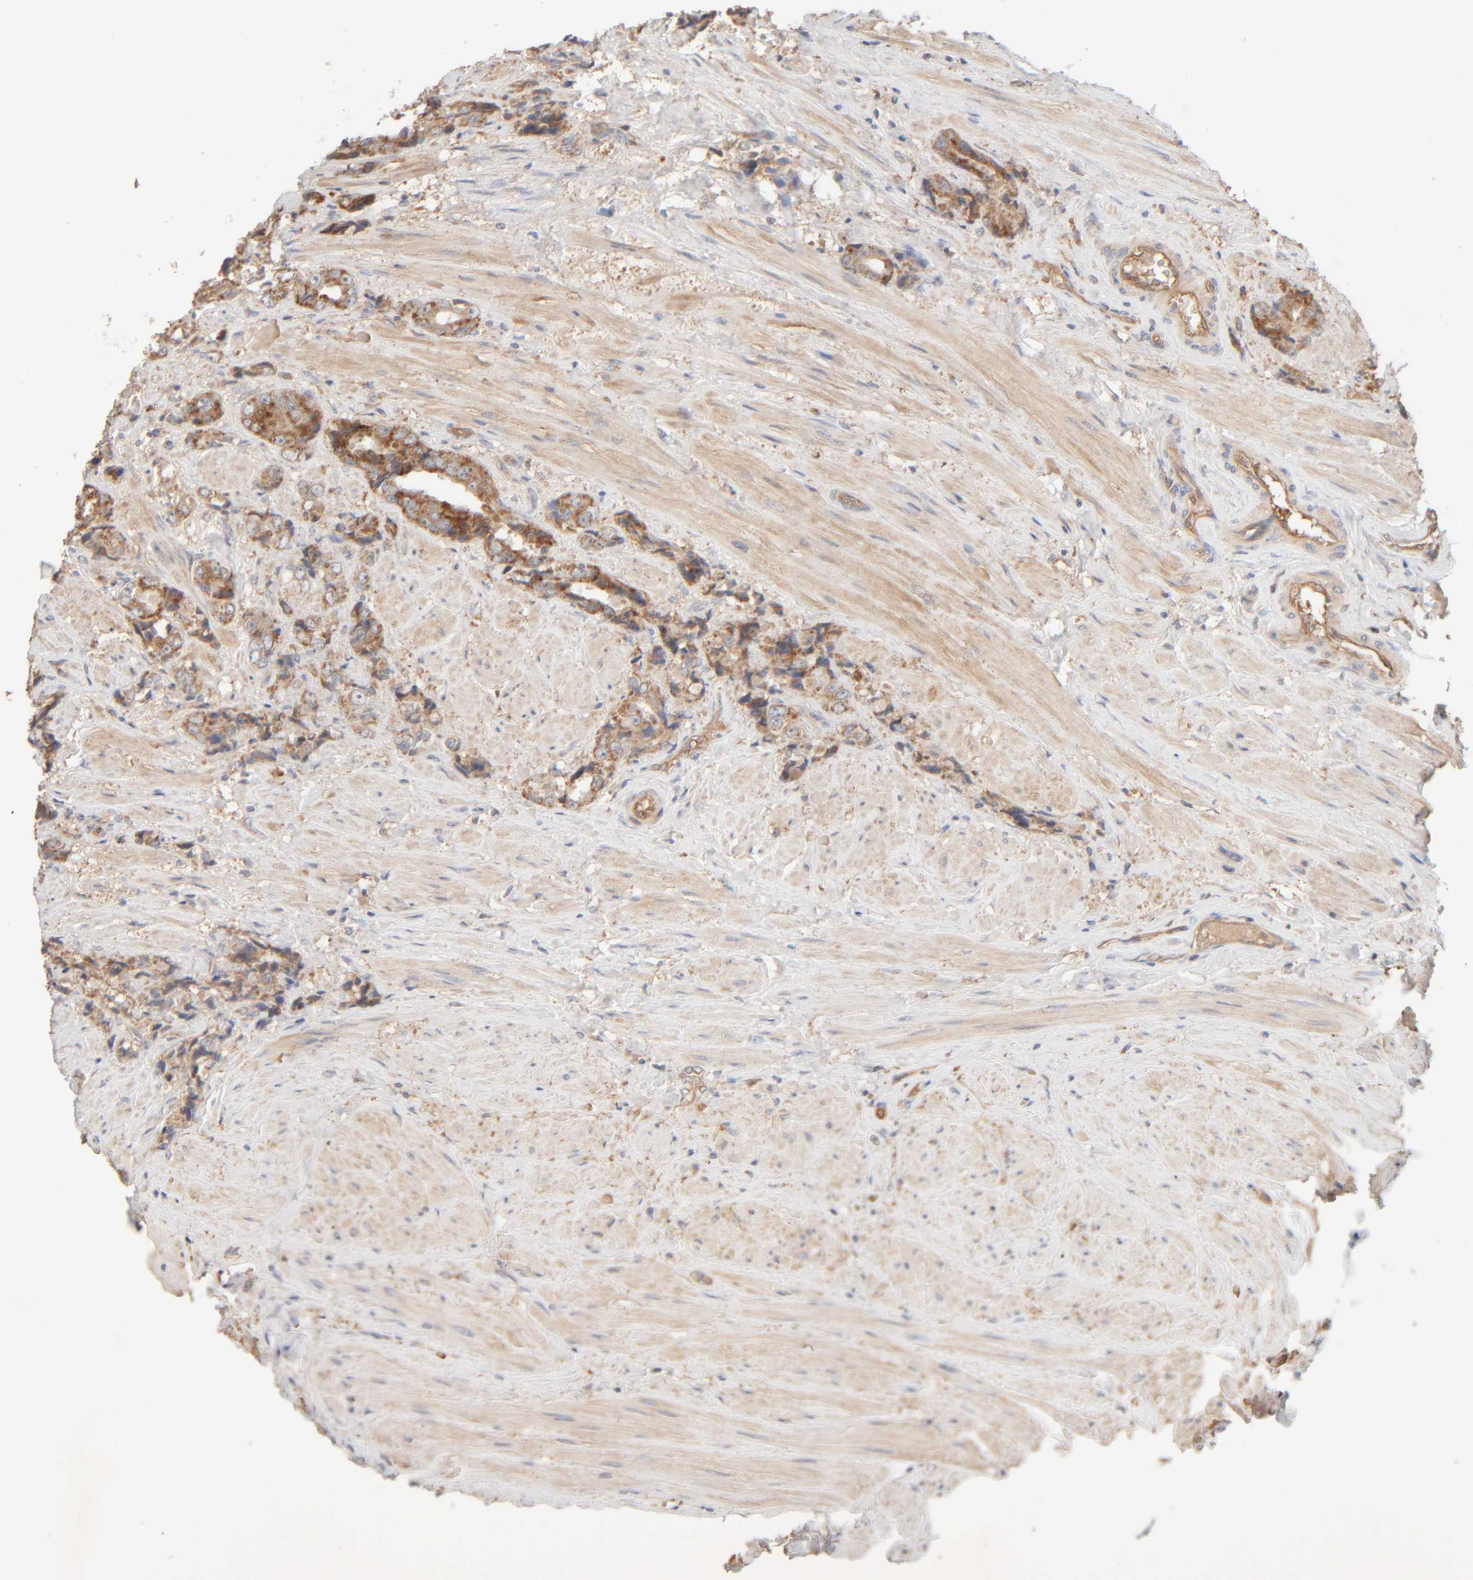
{"staining": {"intensity": "moderate", "quantity": ">75%", "location": "cytoplasmic/membranous"}, "tissue": "prostate cancer", "cell_type": "Tumor cells", "image_type": "cancer", "snomed": [{"axis": "morphology", "description": "Adenocarcinoma, High grade"}, {"axis": "topography", "description": "Prostate"}], "caption": "Human prostate high-grade adenocarcinoma stained for a protein (brown) exhibits moderate cytoplasmic/membranous positive staining in about >75% of tumor cells.", "gene": "TMEM192", "patient": {"sex": "male", "age": 61}}